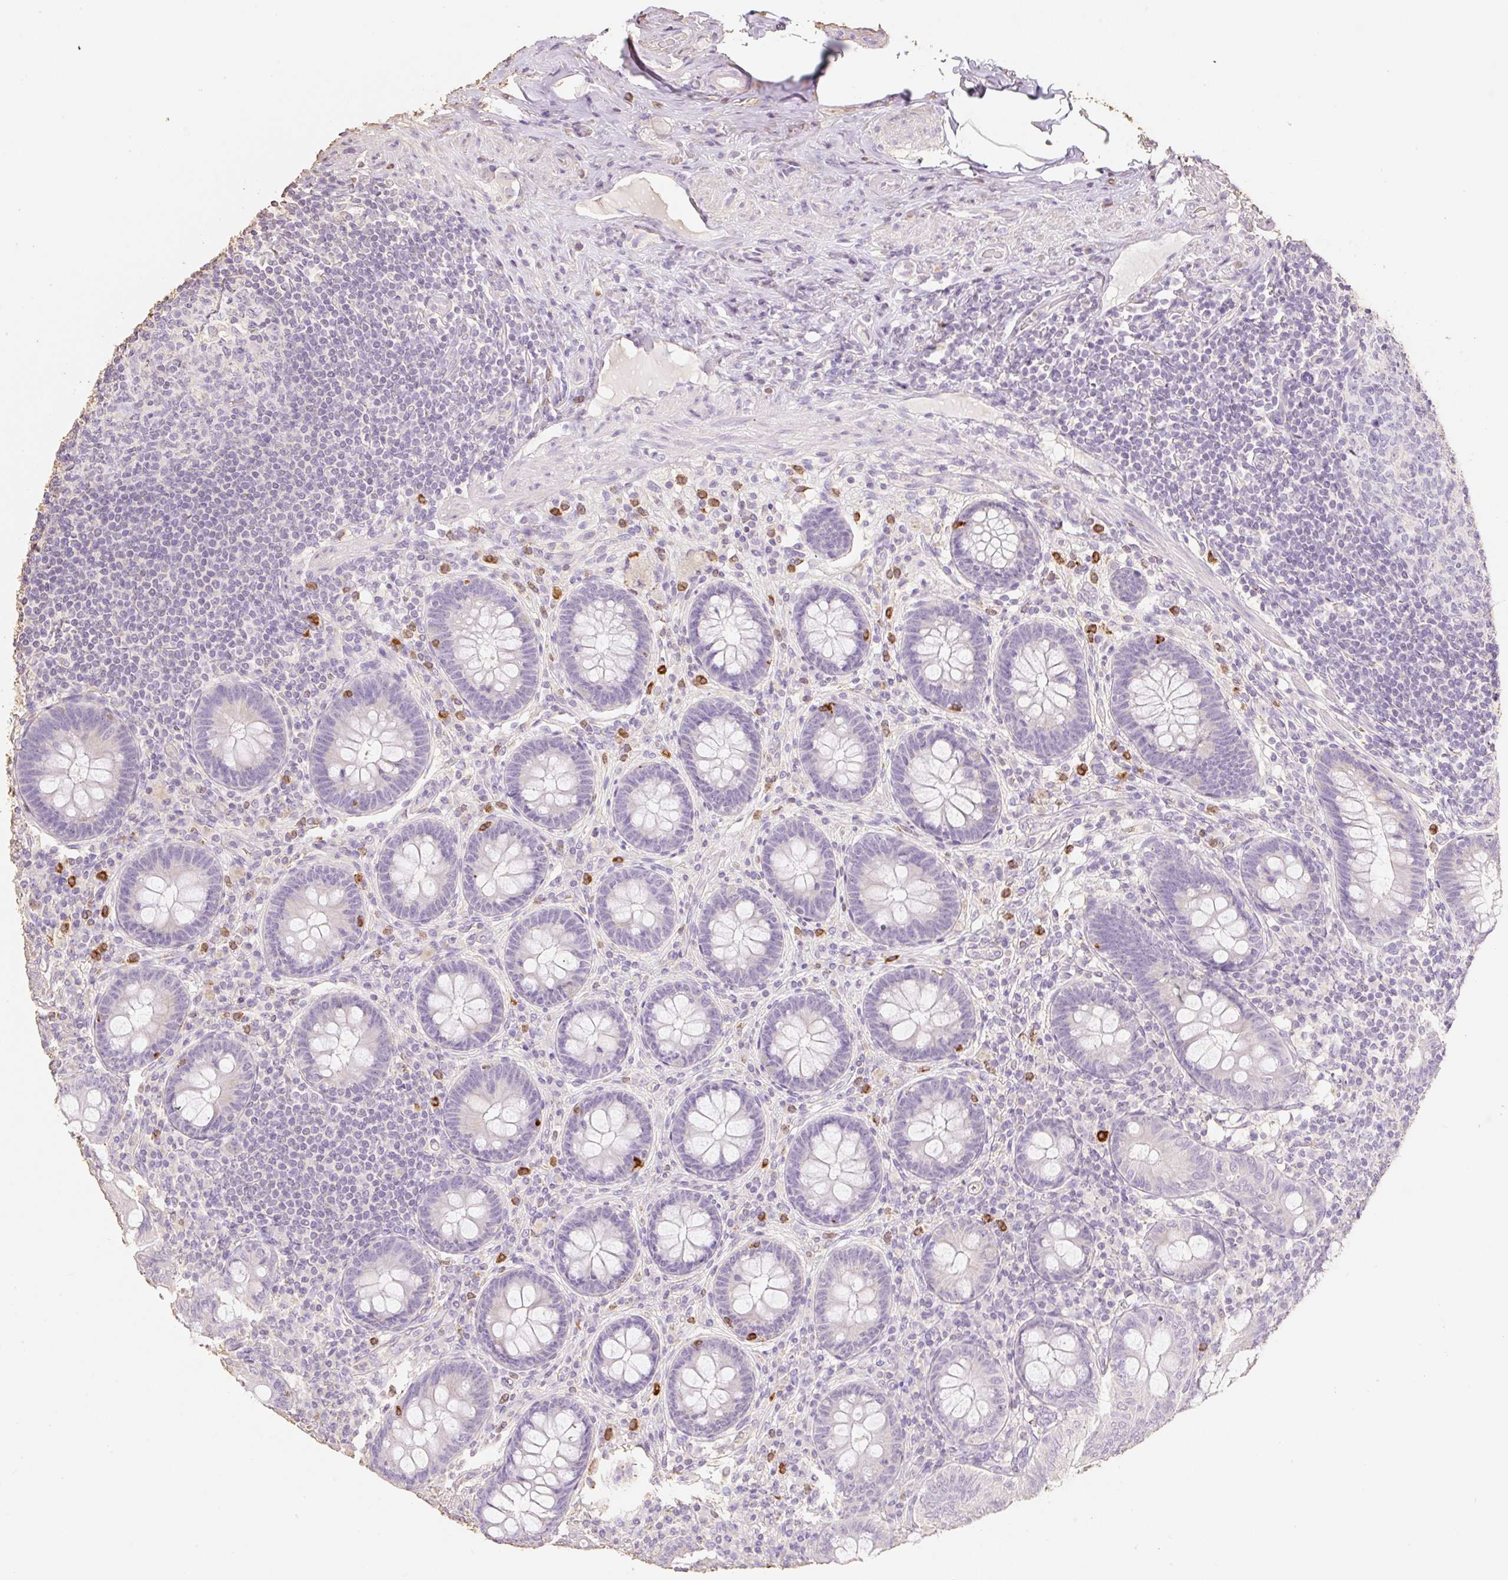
{"staining": {"intensity": "negative", "quantity": "none", "location": "none"}, "tissue": "appendix", "cell_type": "Glandular cells", "image_type": "normal", "snomed": [{"axis": "morphology", "description": "Normal tissue, NOS"}, {"axis": "topography", "description": "Appendix"}], "caption": "This is an IHC micrograph of normal appendix. There is no staining in glandular cells.", "gene": "MBOAT7", "patient": {"sex": "male", "age": 71}}